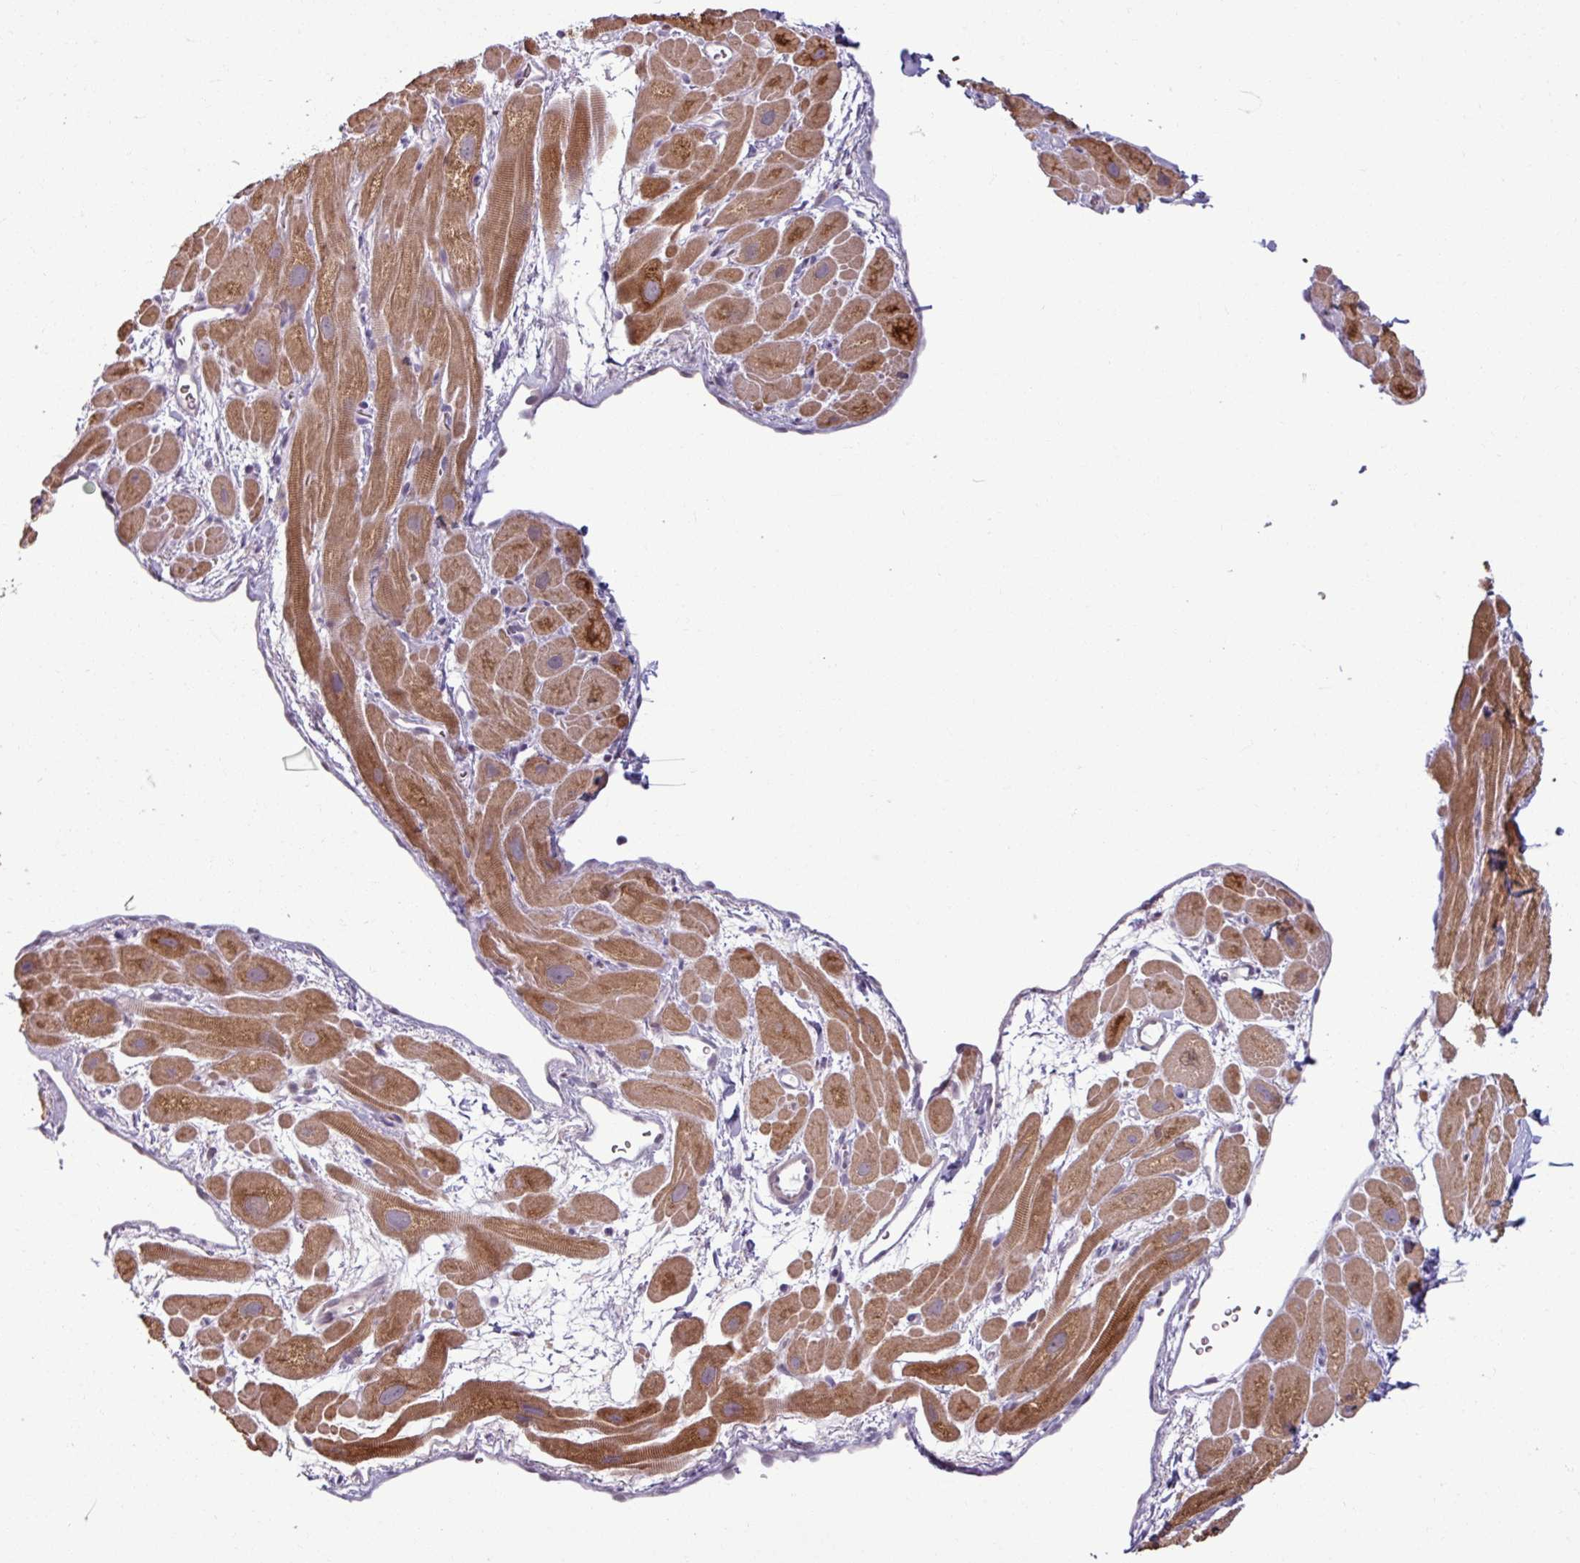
{"staining": {"intensity": "moderate", "quantity": ">75%", "location": "cytoplasmic/membranous"}, "tissue": "heart muscle", "cell_type": "Cardiomyocytes", "image_type": "normal", "snomed": [{"axis": "morphology", "description": "Normal tissue, NOS"}, {"axis": "topography", "description": "Heart"}], "caption": "DAB immunohistochemical staining of benign human heart muscle reveals moderate cytoplasmic/membranous protein positivity in approximately >75% of cardiomyocytes.", "gene": "PNMA6A", "patient": {"sex": "male", "age": 49}}